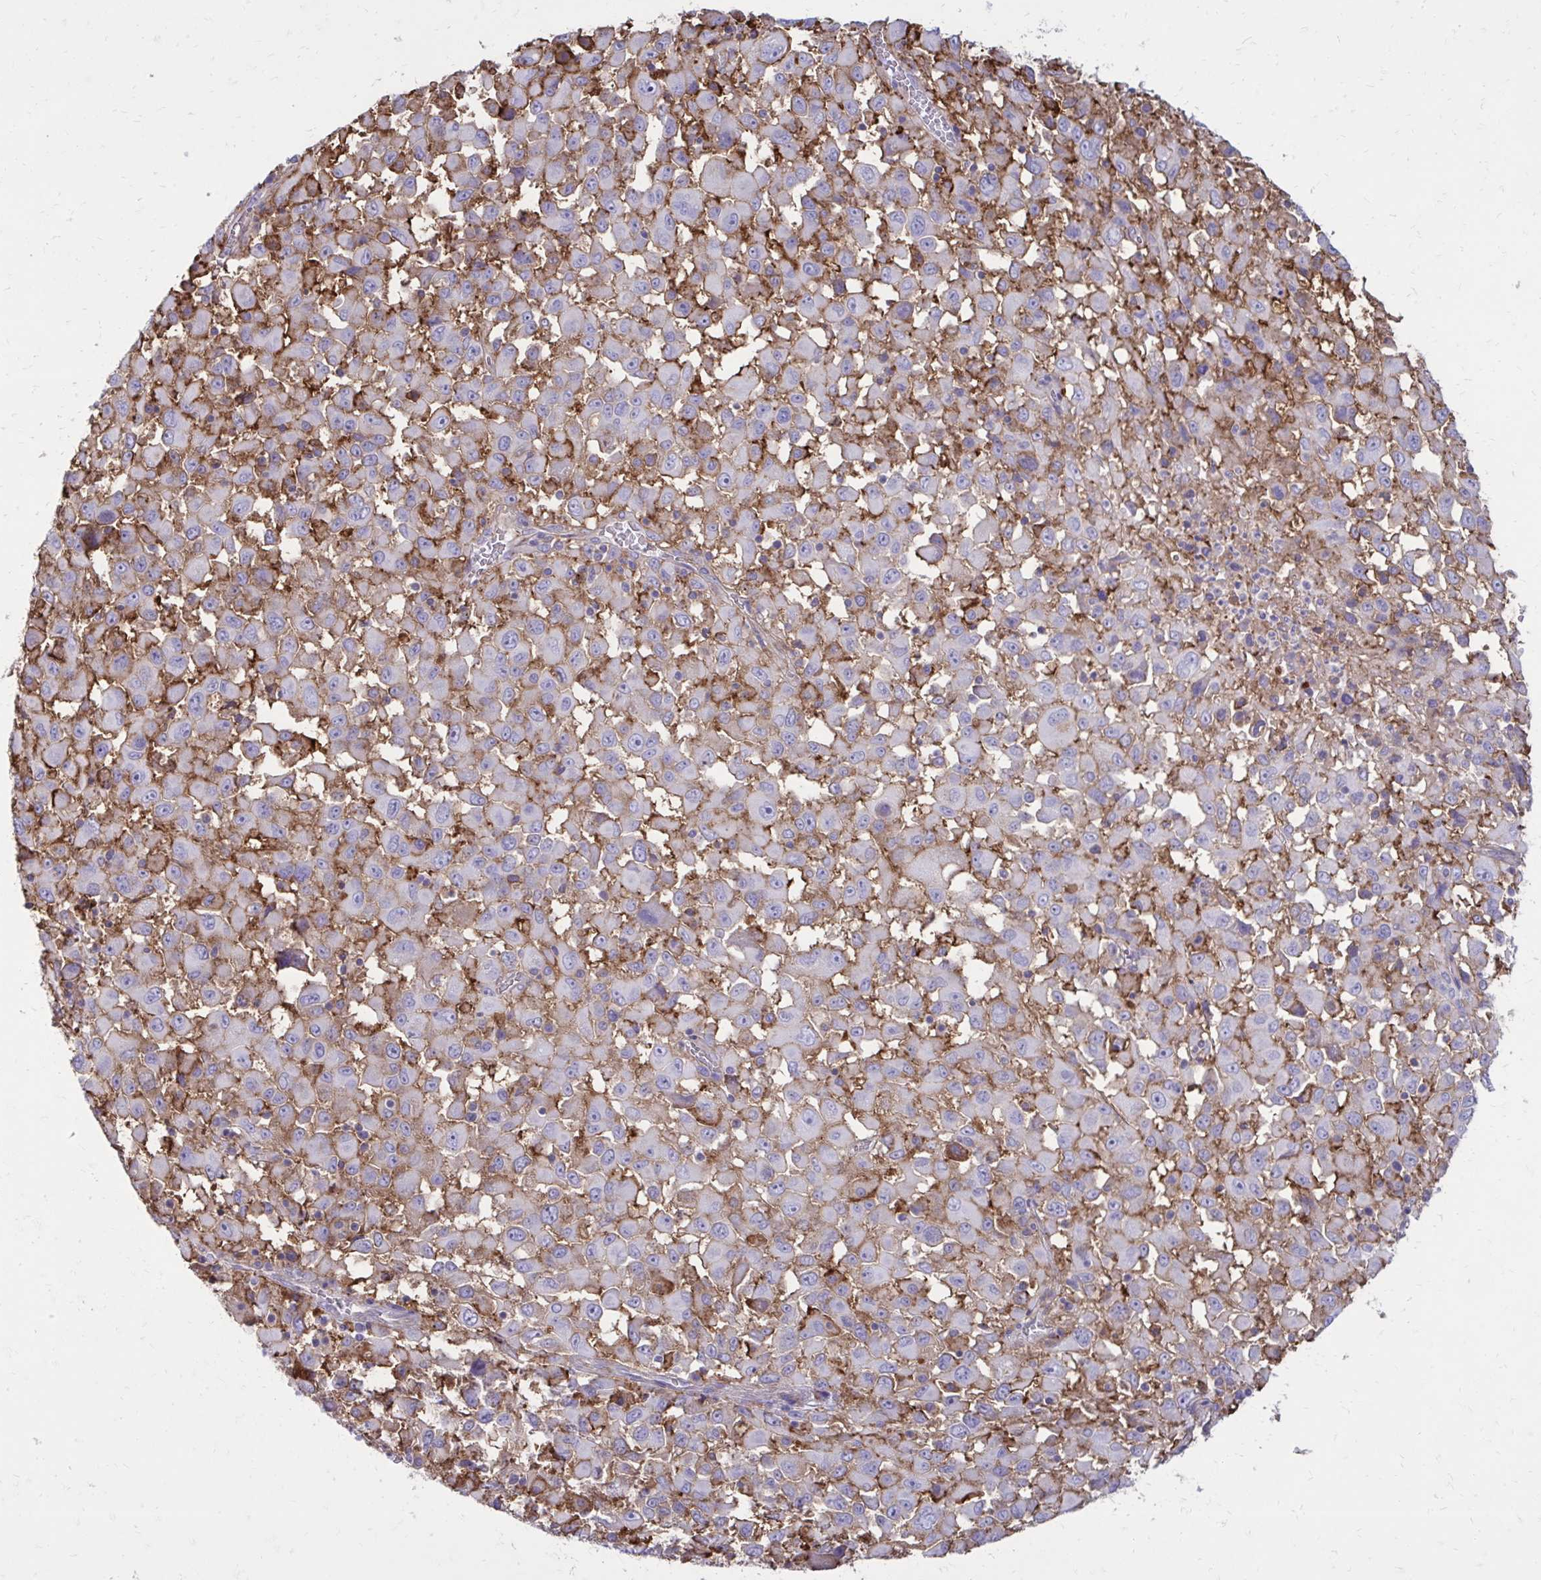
{"staining": {"intensity": "negative", "quantity": "none", "location": "none"}, "tissue": "melanoma", "cell_type": "Tumor cells", "image_type": "cancer", "snomed": [{"axis": "morphology", "description": "Malignant melanoma, Metastatic site"}, {"axis": "topography", "description": "Soft tissue"}], "caption": "Photomicrograph shows no significant protein staining in tumor cells of malignant melanoma (metastatic site).", "gene": "CLTA", "patient": {"sex": "male", "age": 50}}